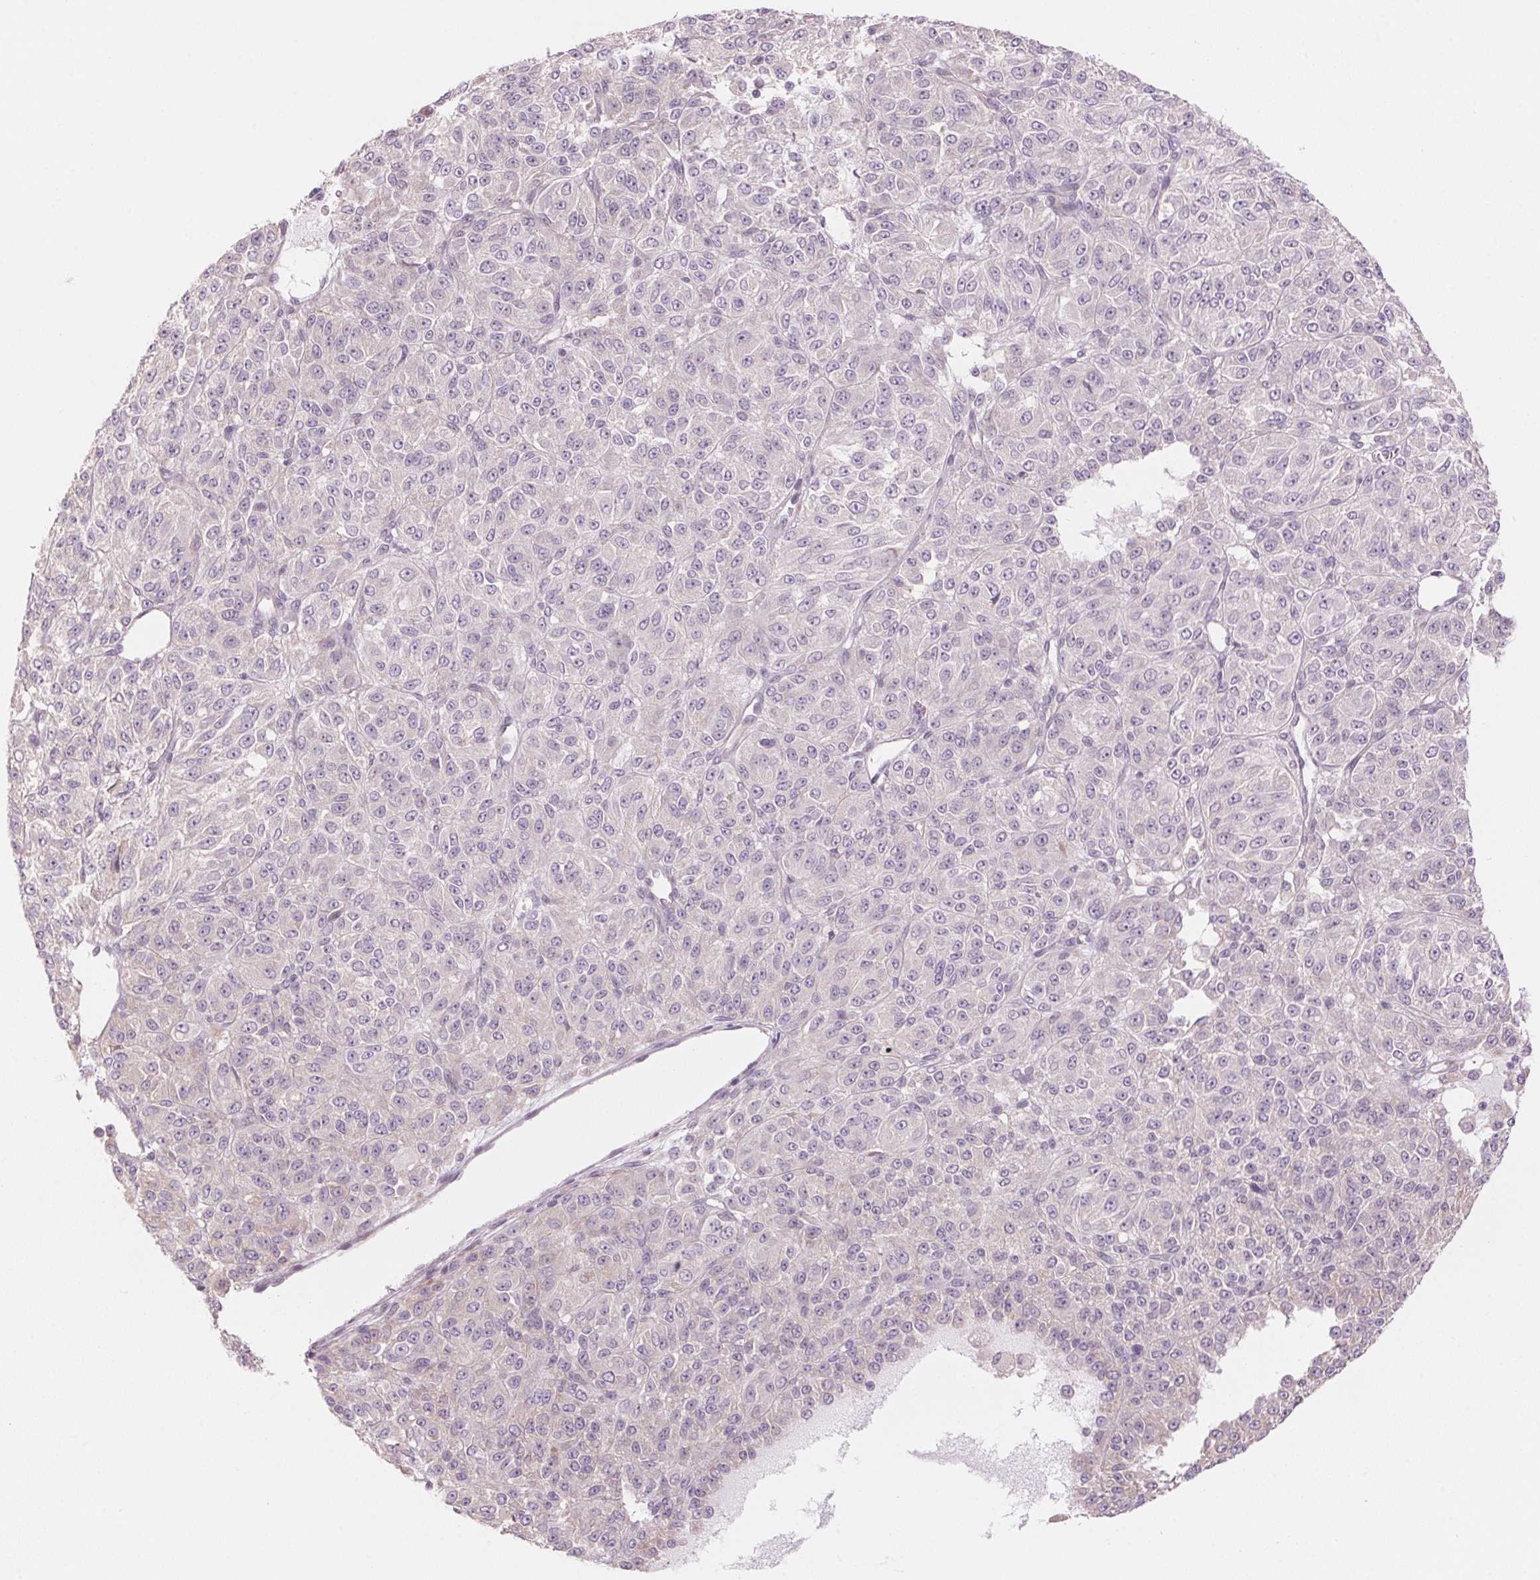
{"staining": {"intensity": "negative", "quantity": "none", "location": "none"}, "tissue": "melanoma", "cell_type": "Tumor cells", "image_type": "cancer", "snomed": [{"axis": "morphology", "description": "Malignant melanoma, Metastatic site"}, {"axis": "topography", "description": "Brain"}], "caption": "Protein analysis of malignant melanoma (metastatic site) displays no significant staining in tumor cells.", "gene": "GNMT", "patient": {"sex": "female", "age": 56}}